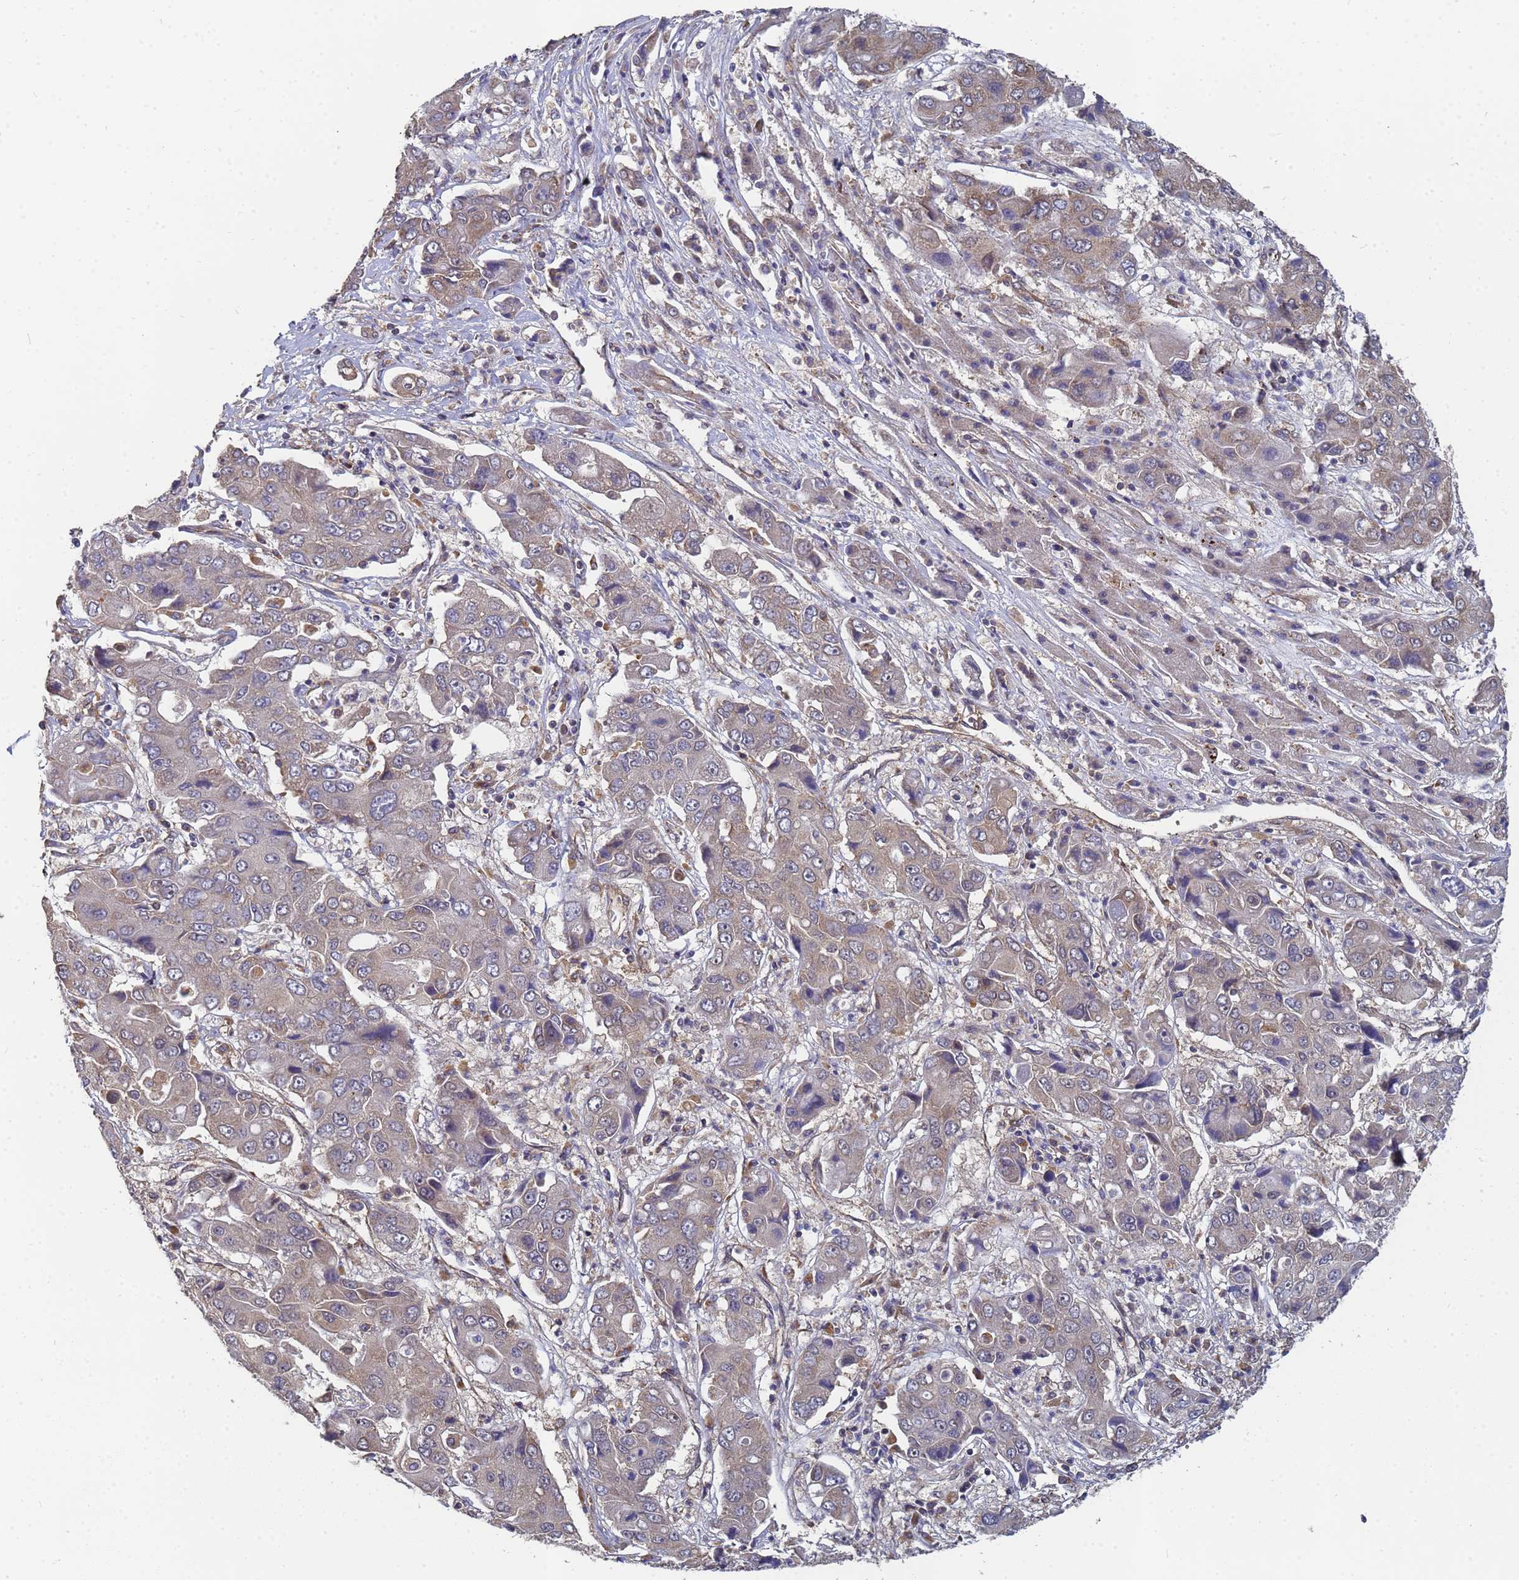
{"staining": {"intensity": "moderate", "quantity": "<25%", "location": "cytoplasmic/membranous"}, "tissue": "liver cancer", "cell_type": "Tumor cells", "image_type": "cancer", "snomed": [{"axis": "morphology", "description": "Cholangiocarcinoma"}, {"axis": "topography", "description": "Liver"}], "caption": "Cholangiocarcinoma (liver) stained with a brown dye exhibits moderate cytoplasmic/membranous positive positivity in approximately <25% of tumor cells.", "gene": "ALS2CL", "patient": {"sex": "male", "age": 67}}